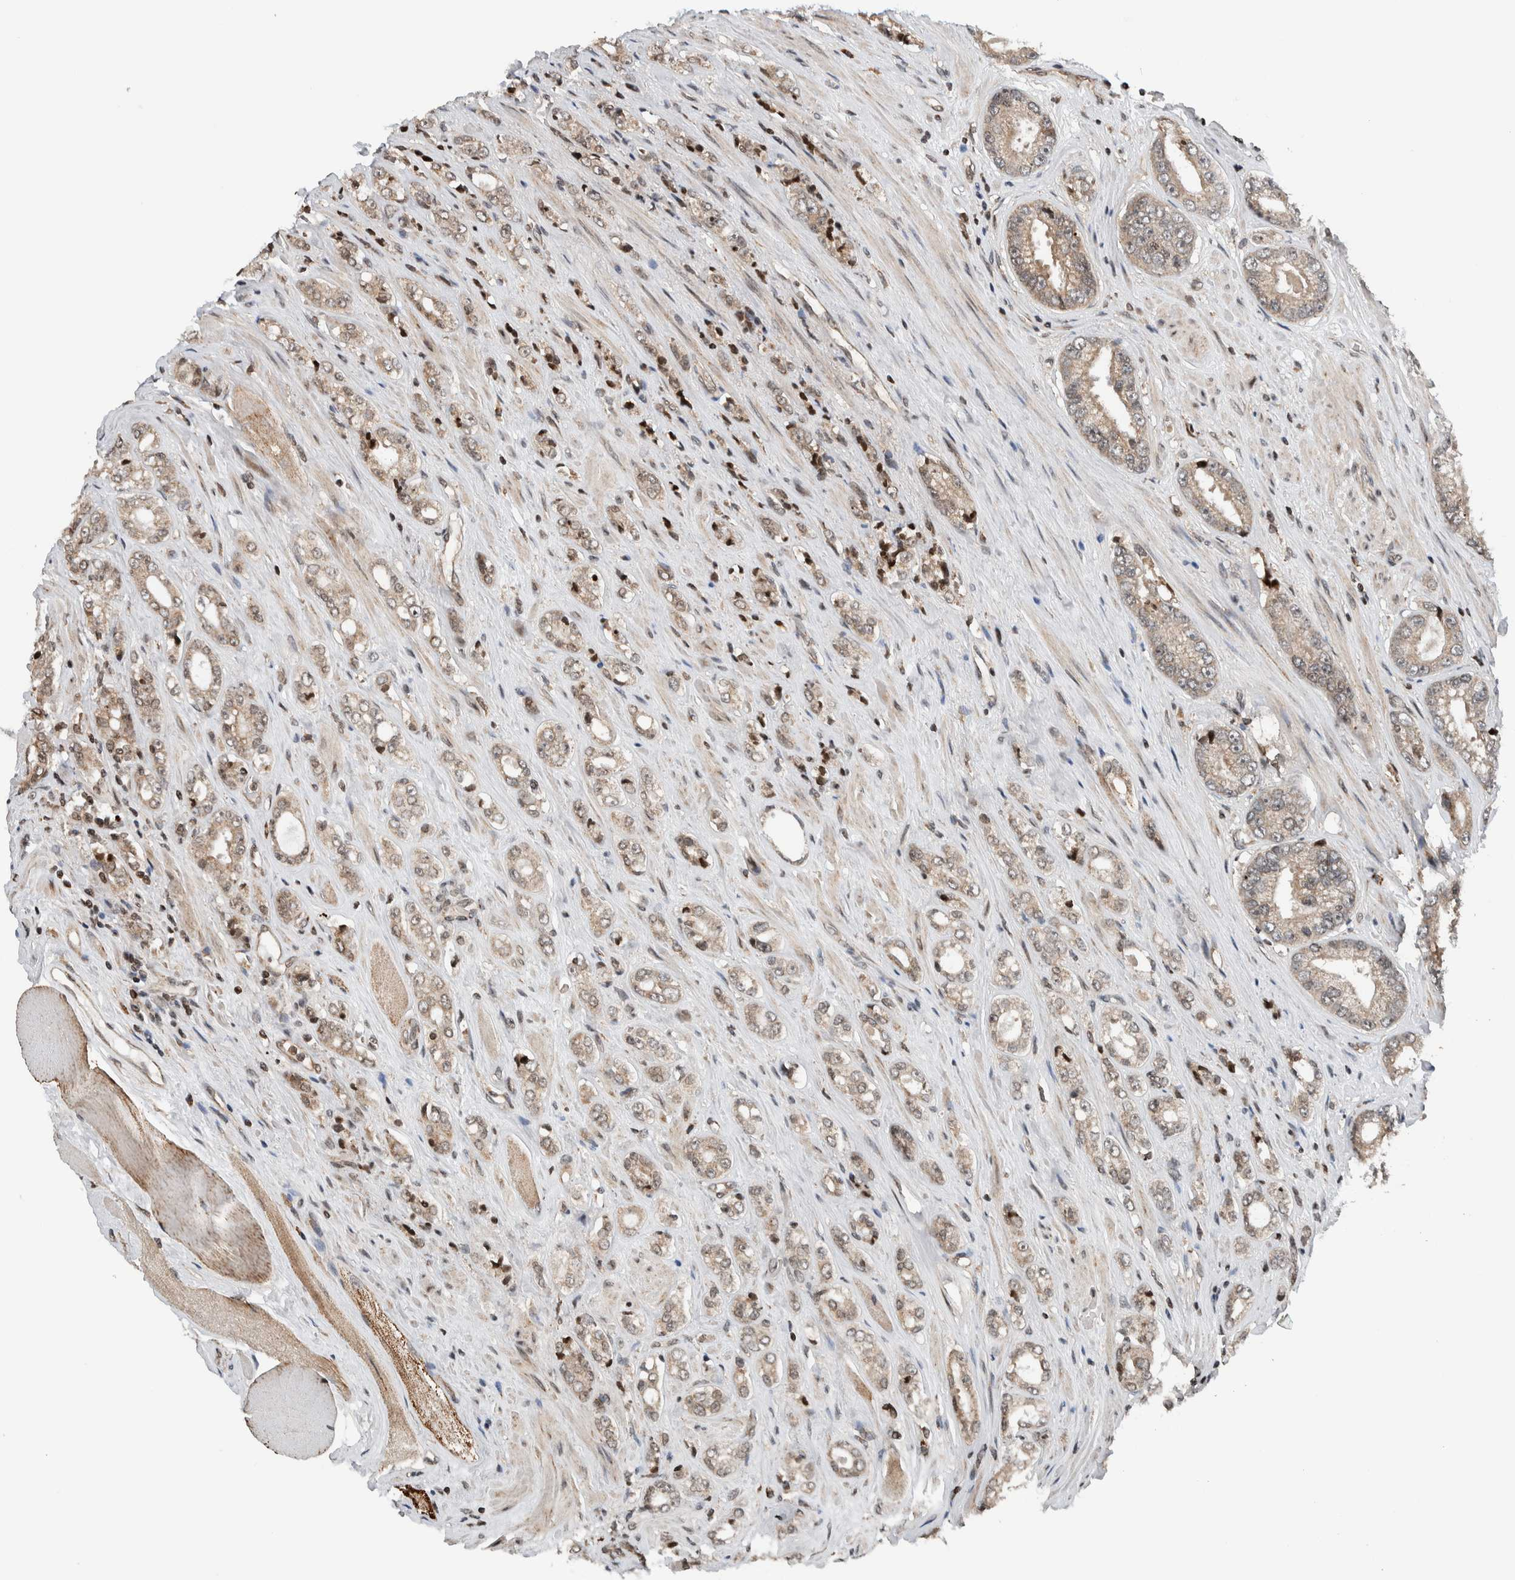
{"staining": {"intensity": "weak", "quantity": ">75%", "location": "cytoplasmic/membranous"}, "tissue": "prostate cancer", "cell_type": "Tumor cells", "image_type": "cancer", "snomed": [{"axis": "morphology", "description": "Adenocarcinoma, High grade"}, {"axis": "topography", "description": "Prostate"}], "caption": "This is an image of immunohistochemistry staining of prostate cancer, which shows weak positivity in the cytoplasmic/membranous of tumor cells.", "gene": "NPLOC4", "patient": {"sex": "male", "age": 61}}